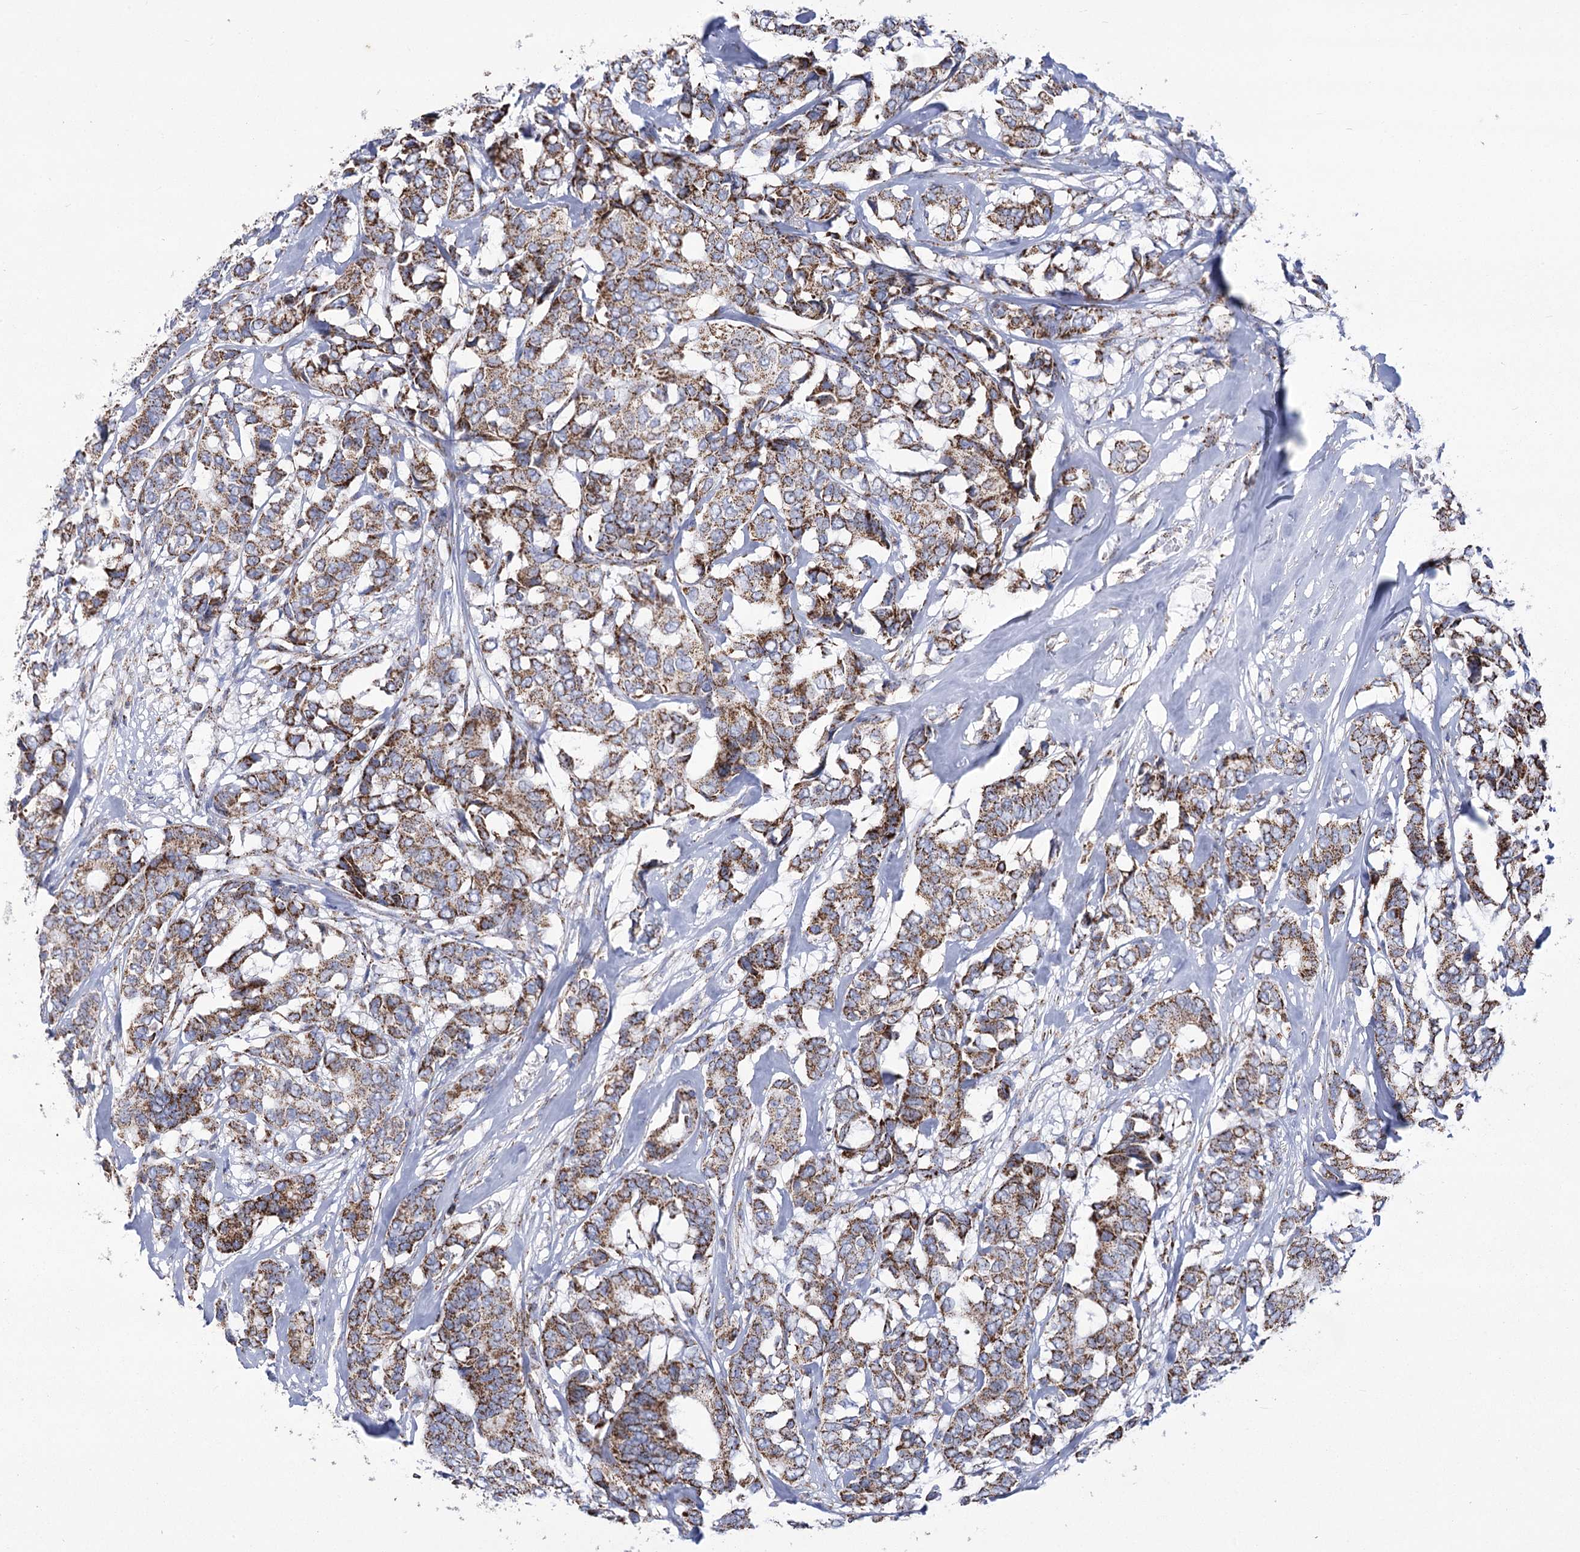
{"staining": {"intensity": "strong", "quantity": "25%-75%", "location": "cytoplasmic/membranous"}, "tissue": "breast cancer", "cell_type": "Tumor cells", "image_type": "cancer", "snomed": [{"axis": "morphology", "description": "Duct carcinoma"}, {"axis": "topography", "description": "Breast"}], "caption": "Human breast cancer (infiltrating ductal carcinoma) stained with a protein marker exhibits strong staining in tumor cells.", "gene": "PDHB", "patient": {"sex": "female", "age": 87}}